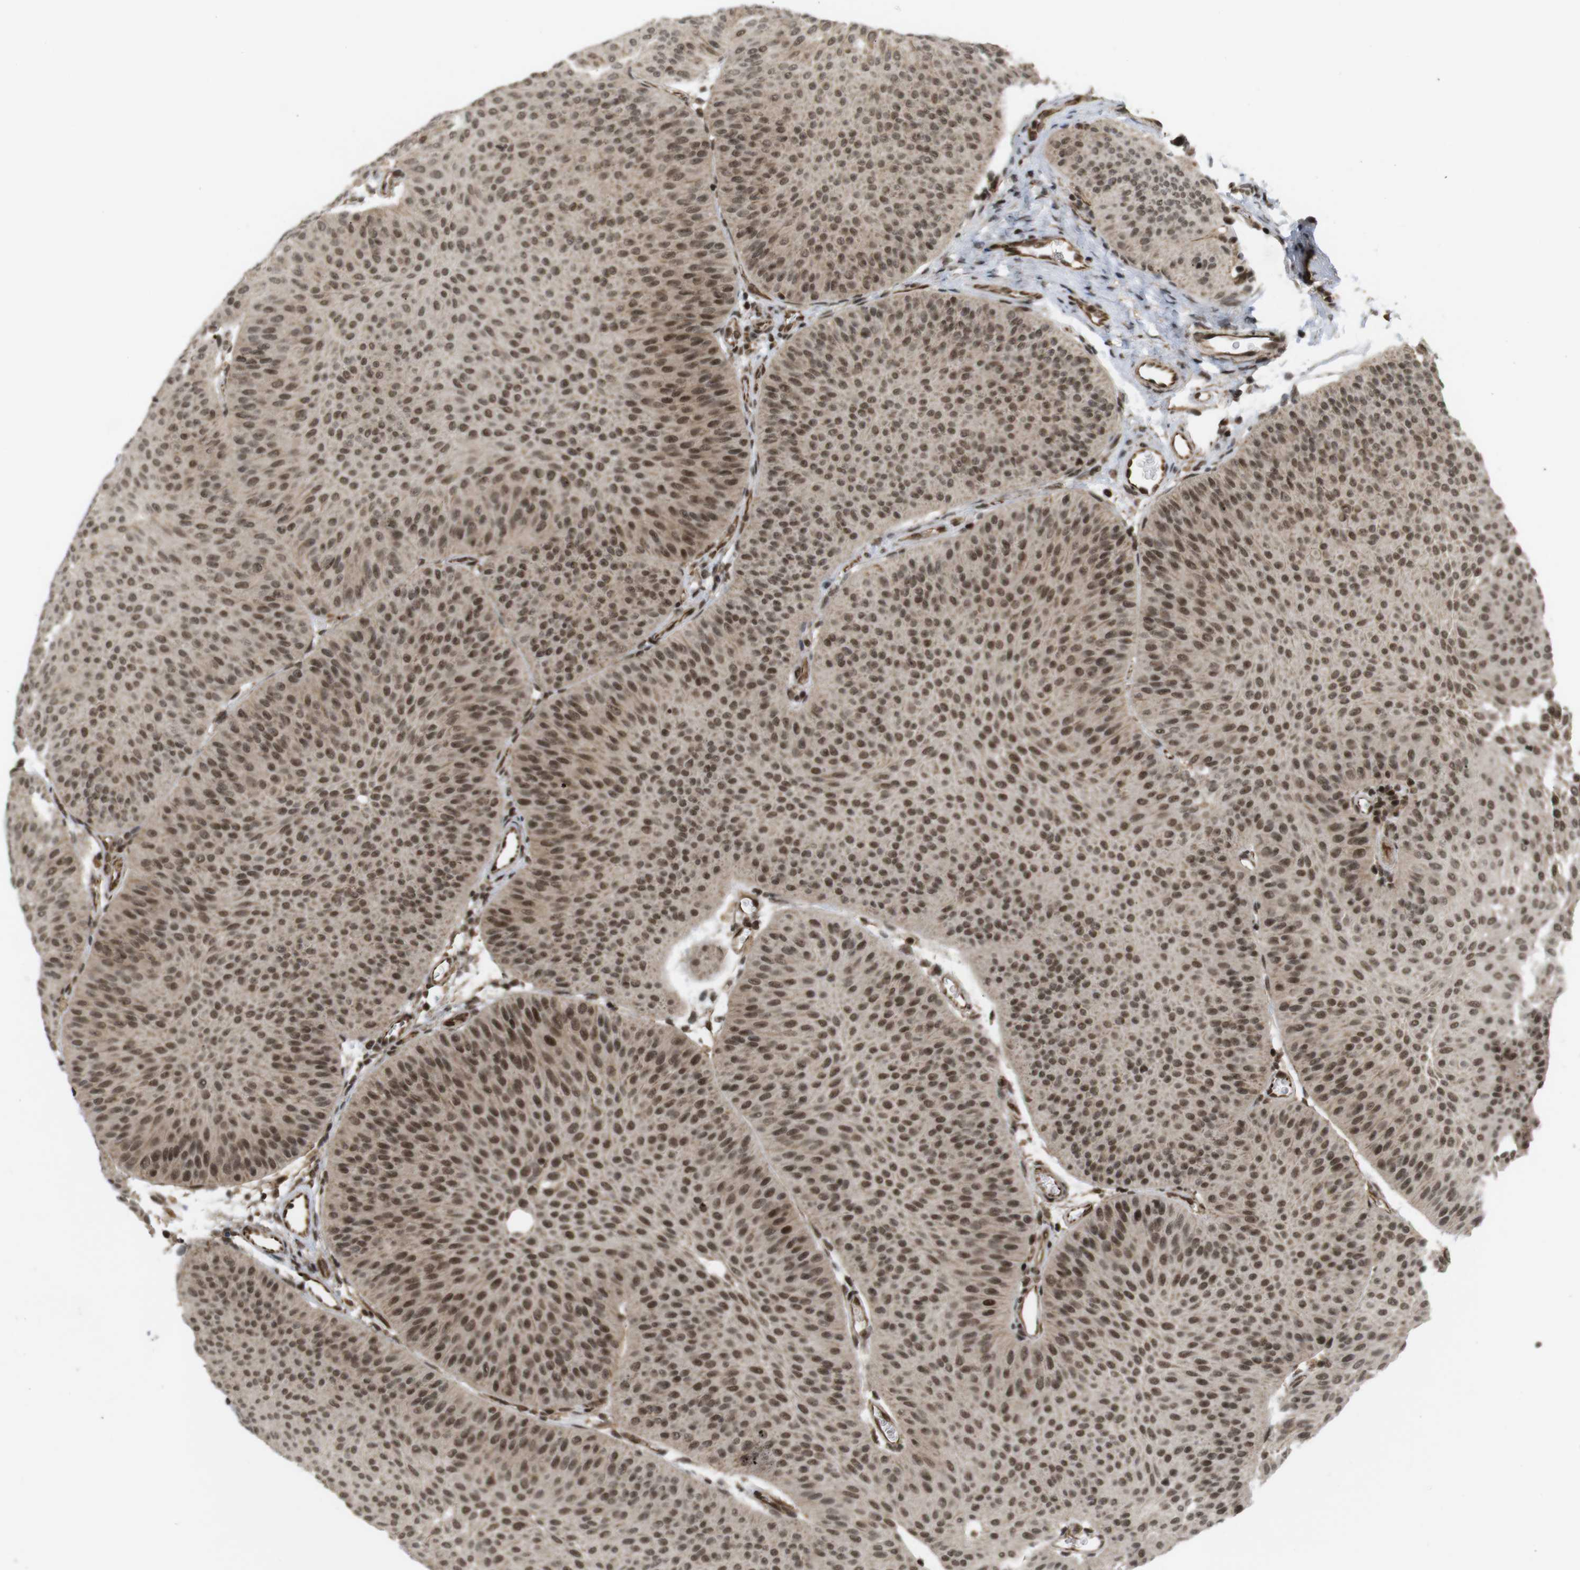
{"staining": {"intensity": "strong", "quantity": ">75%", "location": "cytoplasmic/membranous,nuclear"}, "tissue": "urothelial cancer", "cell_type": "Tumor cells", "image_type": "cancer", "snomed": [{"axis": "morphology", "description": "Urothelial carcinoma, Low grade"}, {"axis": "topography", "description": "Urinary bladder"}], "caption": "The photomicrograph displays a brown stain indicating the presence of a protein in the cytoplasmic/membranous and nuclear of tumor cells in low-grade urothelial carcinoma. The protein is shown in brown color, while the nuclei are stained blue.", "gene": "SP2", "patient": {"sex": "female", "age": 60}}